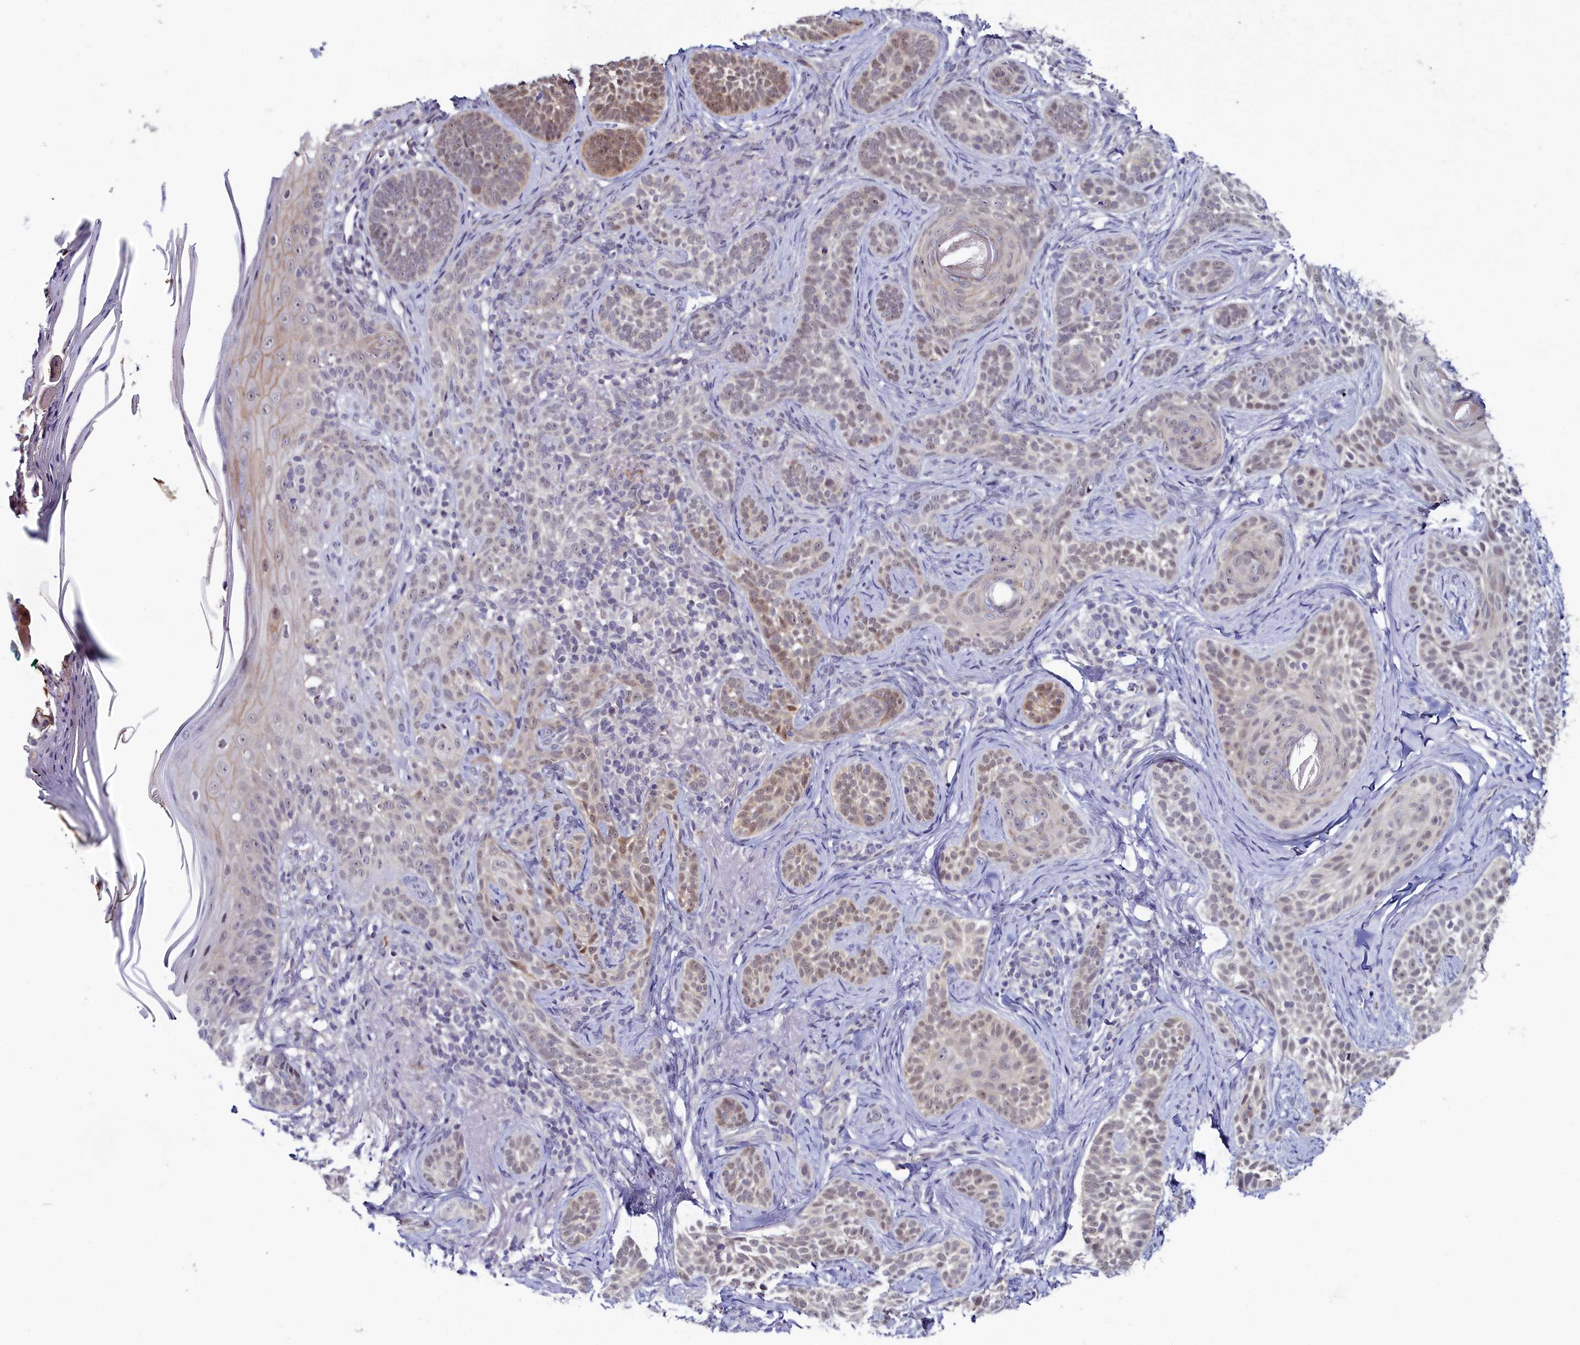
{"staining": {"intensity": "moderate", "quantity": "25%-75%", "location": "nuclear"}, "tissue": "skin cancer", "cell_type": "Tumor cells", "image_type": "cancer", "snomed": [{"axis": "morphology", "description": "Basal cell carcinoma"}, {"axis": "topography", "description": "Skin"}], "caption": "IHC histopathology image of neoplastic tissue: human basal cell carcinoma (skin) stained using immunohistochemistry demonstrates medium levels of moderate protein expression localized specifically in the nuclear of tumor cells, appearing as a nuclear brown color.", "gene": "KCTD18", "patient": {"sex": "male", "age": 71}}